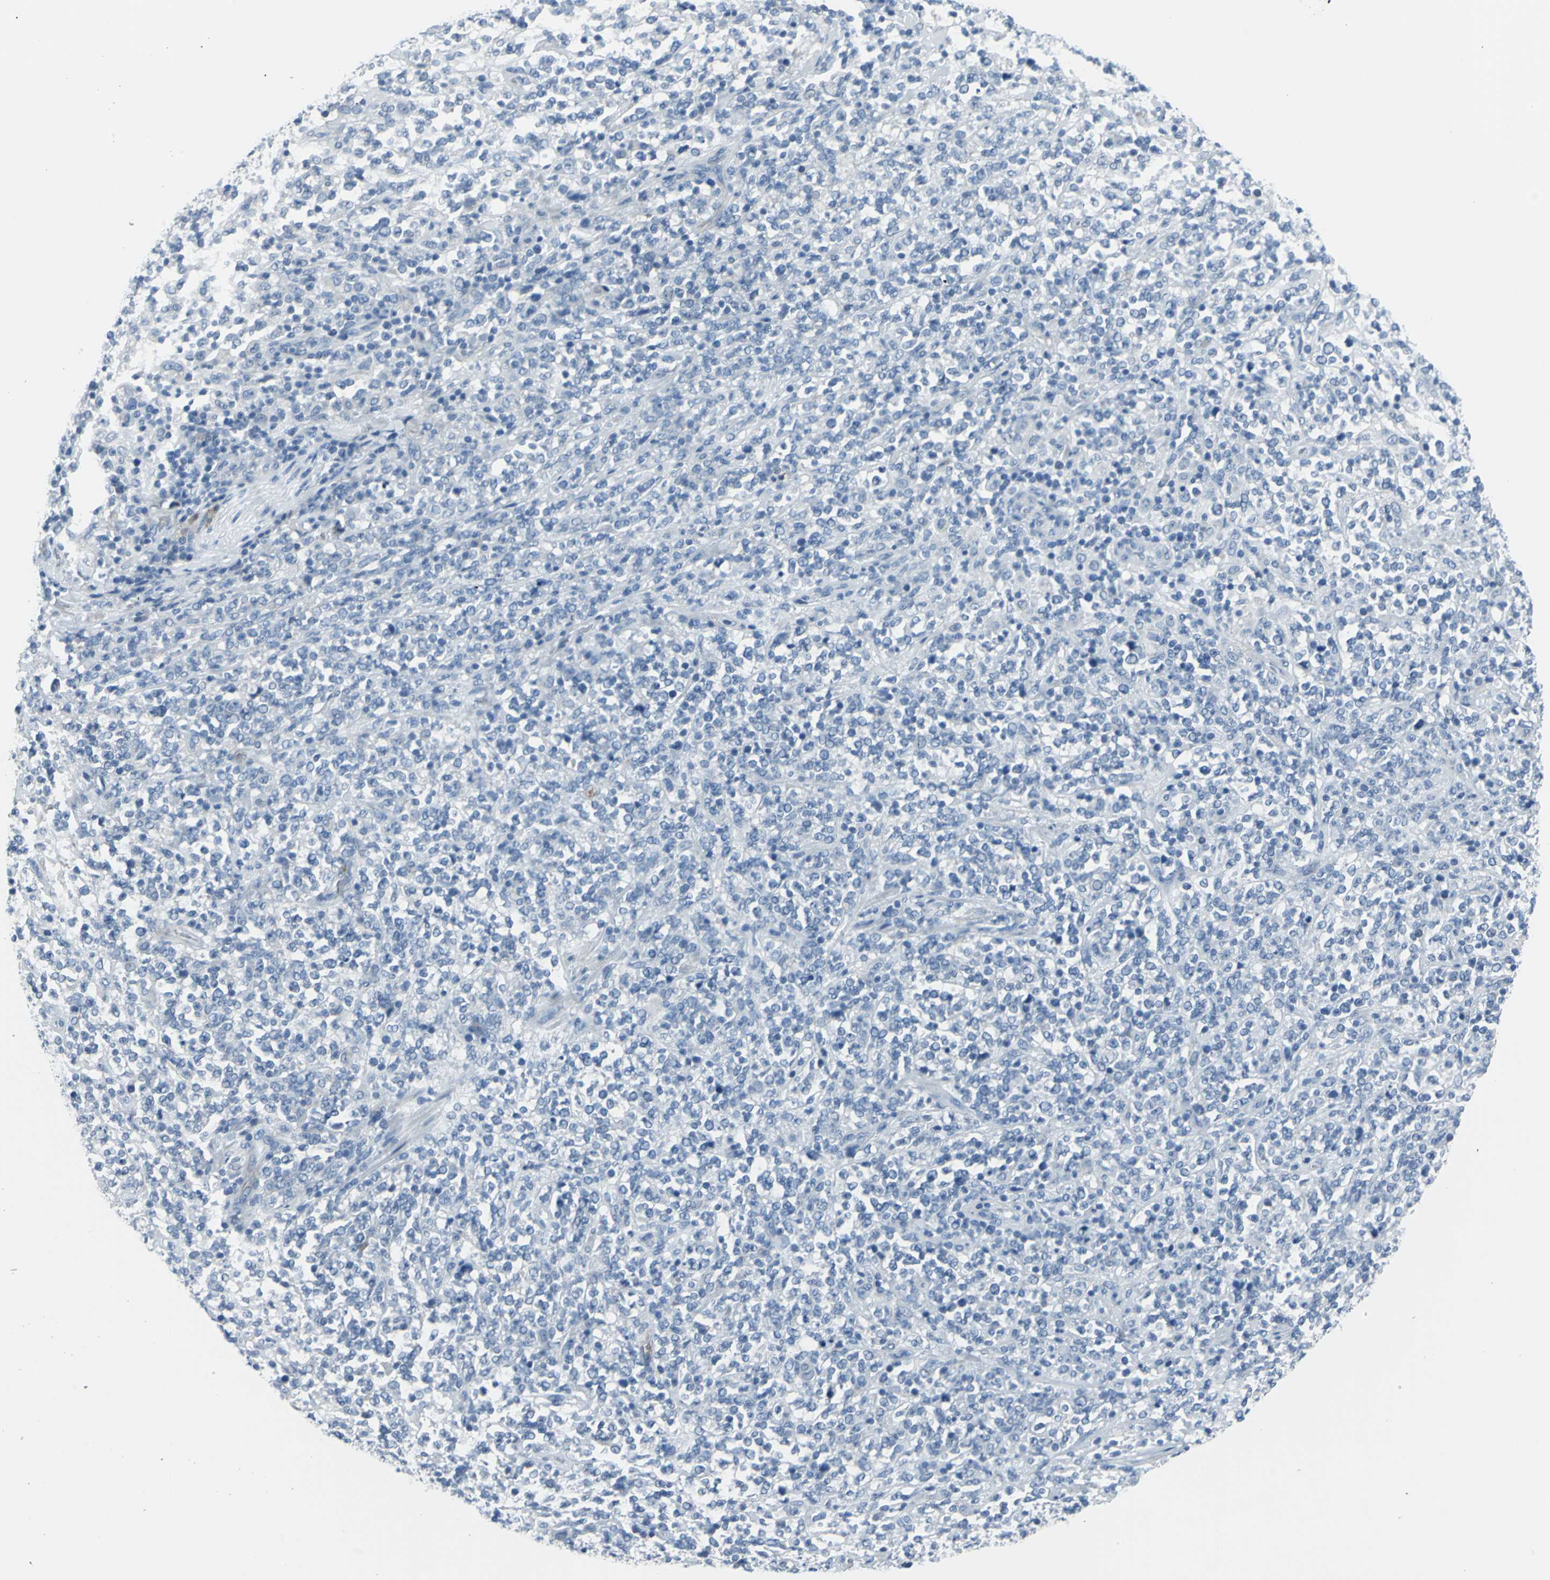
{"staining": {"intensity": "negative", "quantity": "none", "location": "none"}, "tissue": "lymphoma", "cell_type": "Tumor cells", "image_type": "cancer", "snomed": [{"axis": "morphology", "description": "Malignant lymphoma, non-Hodgkin's type, High grade"}, {"axis": "topography", "description": "Soft tissue"}], "caption": "Immunohistochemistry histopathology image of high-grade malignant lymphoma, non-Hodgkin's type stained for a protein (brown), which shows no positivity in tumor cells.", "gene": "DNAI2", "patient": {"sex": "male", "age": 18}}